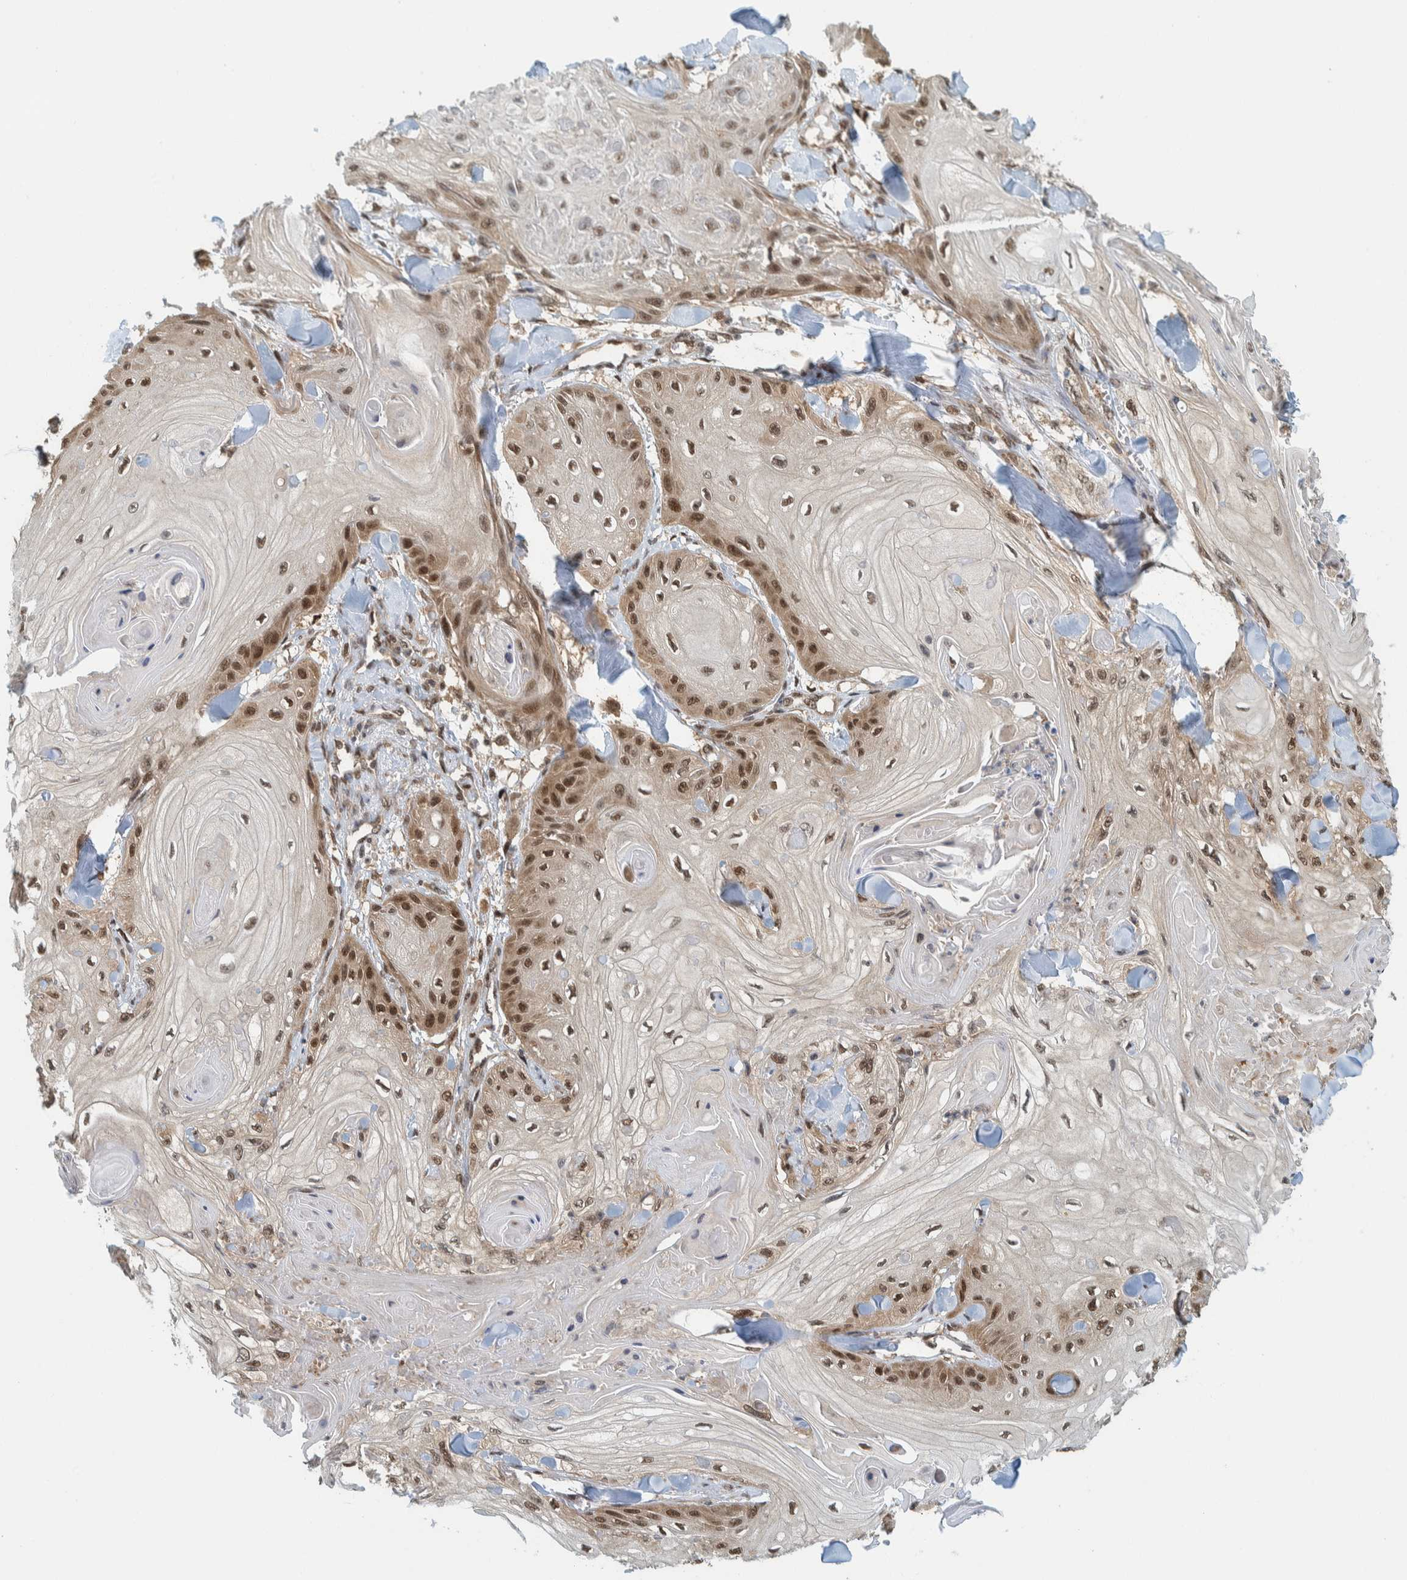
{"staining": {"intensity": "strong", "quantity": "<25%", "location": "nuclear"}, "tissue": "skin cancer", "cell_type": "Tumor cells", "image_type": "cancer", "snomed": [{"axis": "morphology", "description": "Squamous cell carcinoma, NOS"}, {"axis": "topography", "description": "Skin"}], "caption": "IHC (DAB) staining of human skin cancer (squamous cell carcinoma) shows strong nuclear protein staining in about <25% of tumor cells.", "gene": "COPS3", "patient": {"sex": "male", "age": 74}}